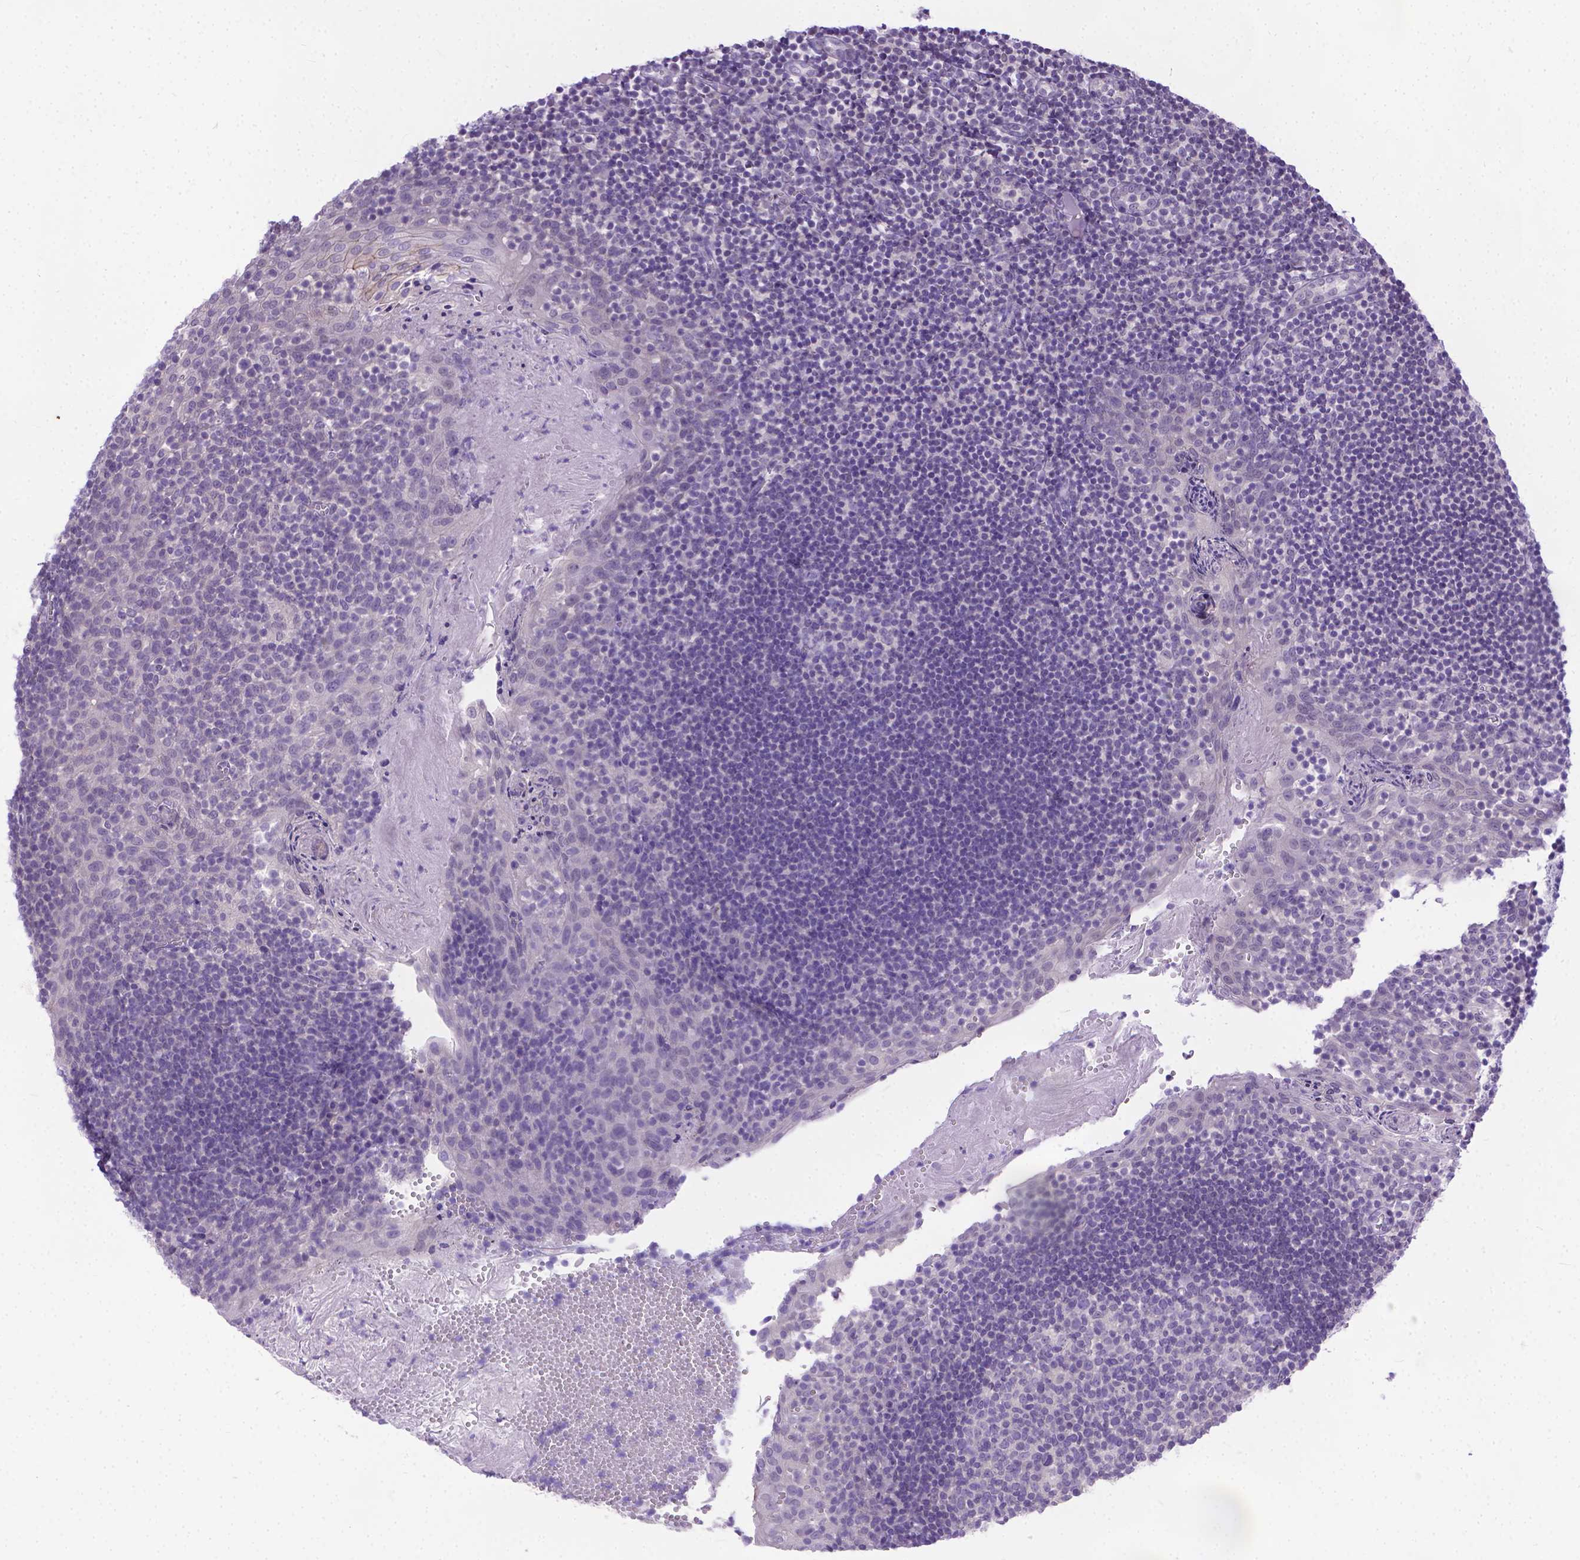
{"staining": {"intensity": "negative", "quantity": "none", "location": "none"}, "tissue": "lymph node", "cell_type": "Germinal center cells", "image_type": "normal", "snomed": [{"axis": "morphology", "description": "Normal tissue, NOS"}, {"axis": "topography", "description": "Lymph node"}], "caption": "High magnification brightfield microscopy of benign lymph node stained with DAB (3,3'-diaminobenzidine) (brown) and counterstained with hematoxylin (blue): germinal center cells show no significant positivity. (DAB (3,3'-diaminobenzidine) IHC, high magnification).", "gene": "TTLL6", "patient": {"sex": "female", "age": 21}}